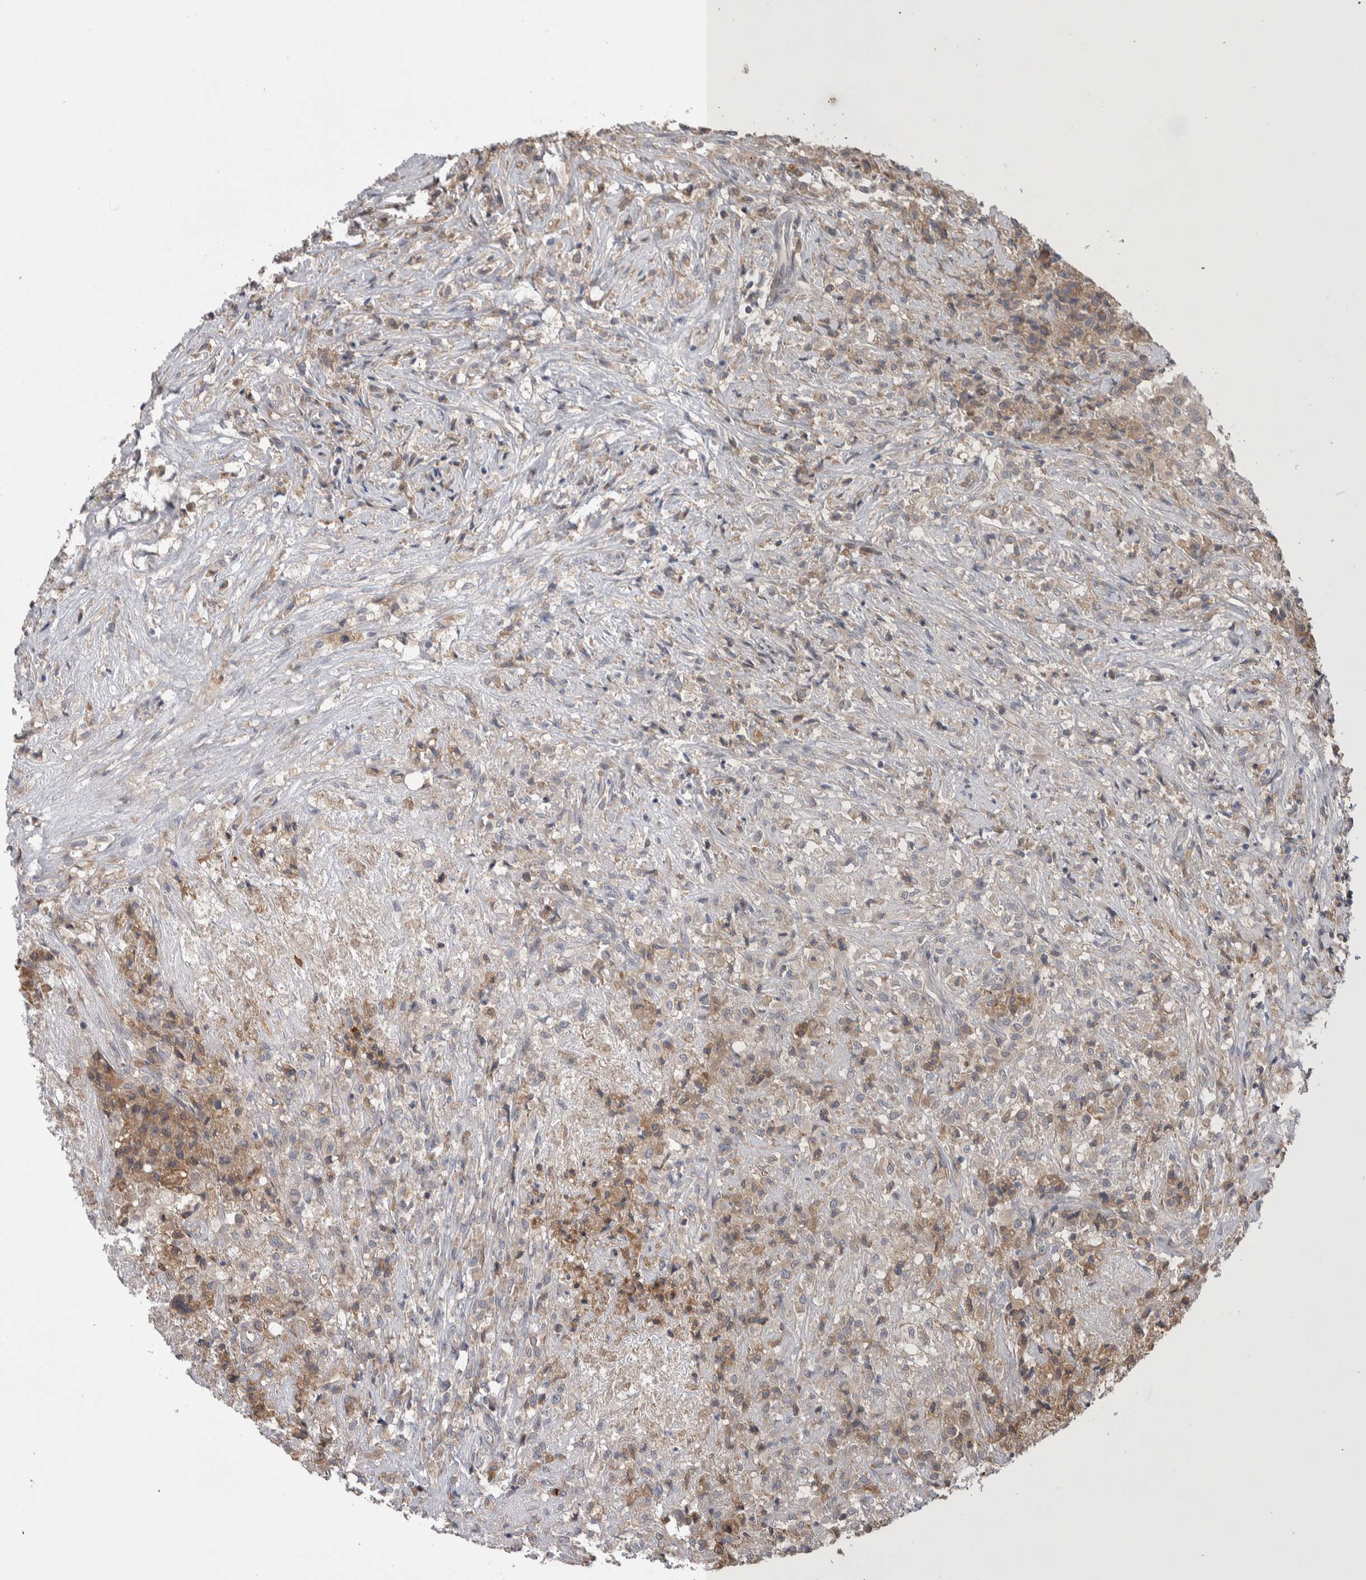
{"staining": {"intensity": "moderate", "quantity": "25%-75%", "location": "cytoplasmic/membranous"}, "tissue": "testis cancer", "cell_type": "Tumor cells", "image_type": "cancer", "snomed": [{"axis": "morphology", "description": "Carcinoma, Embryonal, NOS"}, {"axis": "topography", "description": "Testis"}], "caption": "Immunohistochemistry of human testis embryonal carcinoma demonstrates medium levels of moderate cytoplasmic/membranous positivity in about 25%-75% of tumor cells.", "gene": "IBTK", "patient": {"sex": "male", "age": 2}}